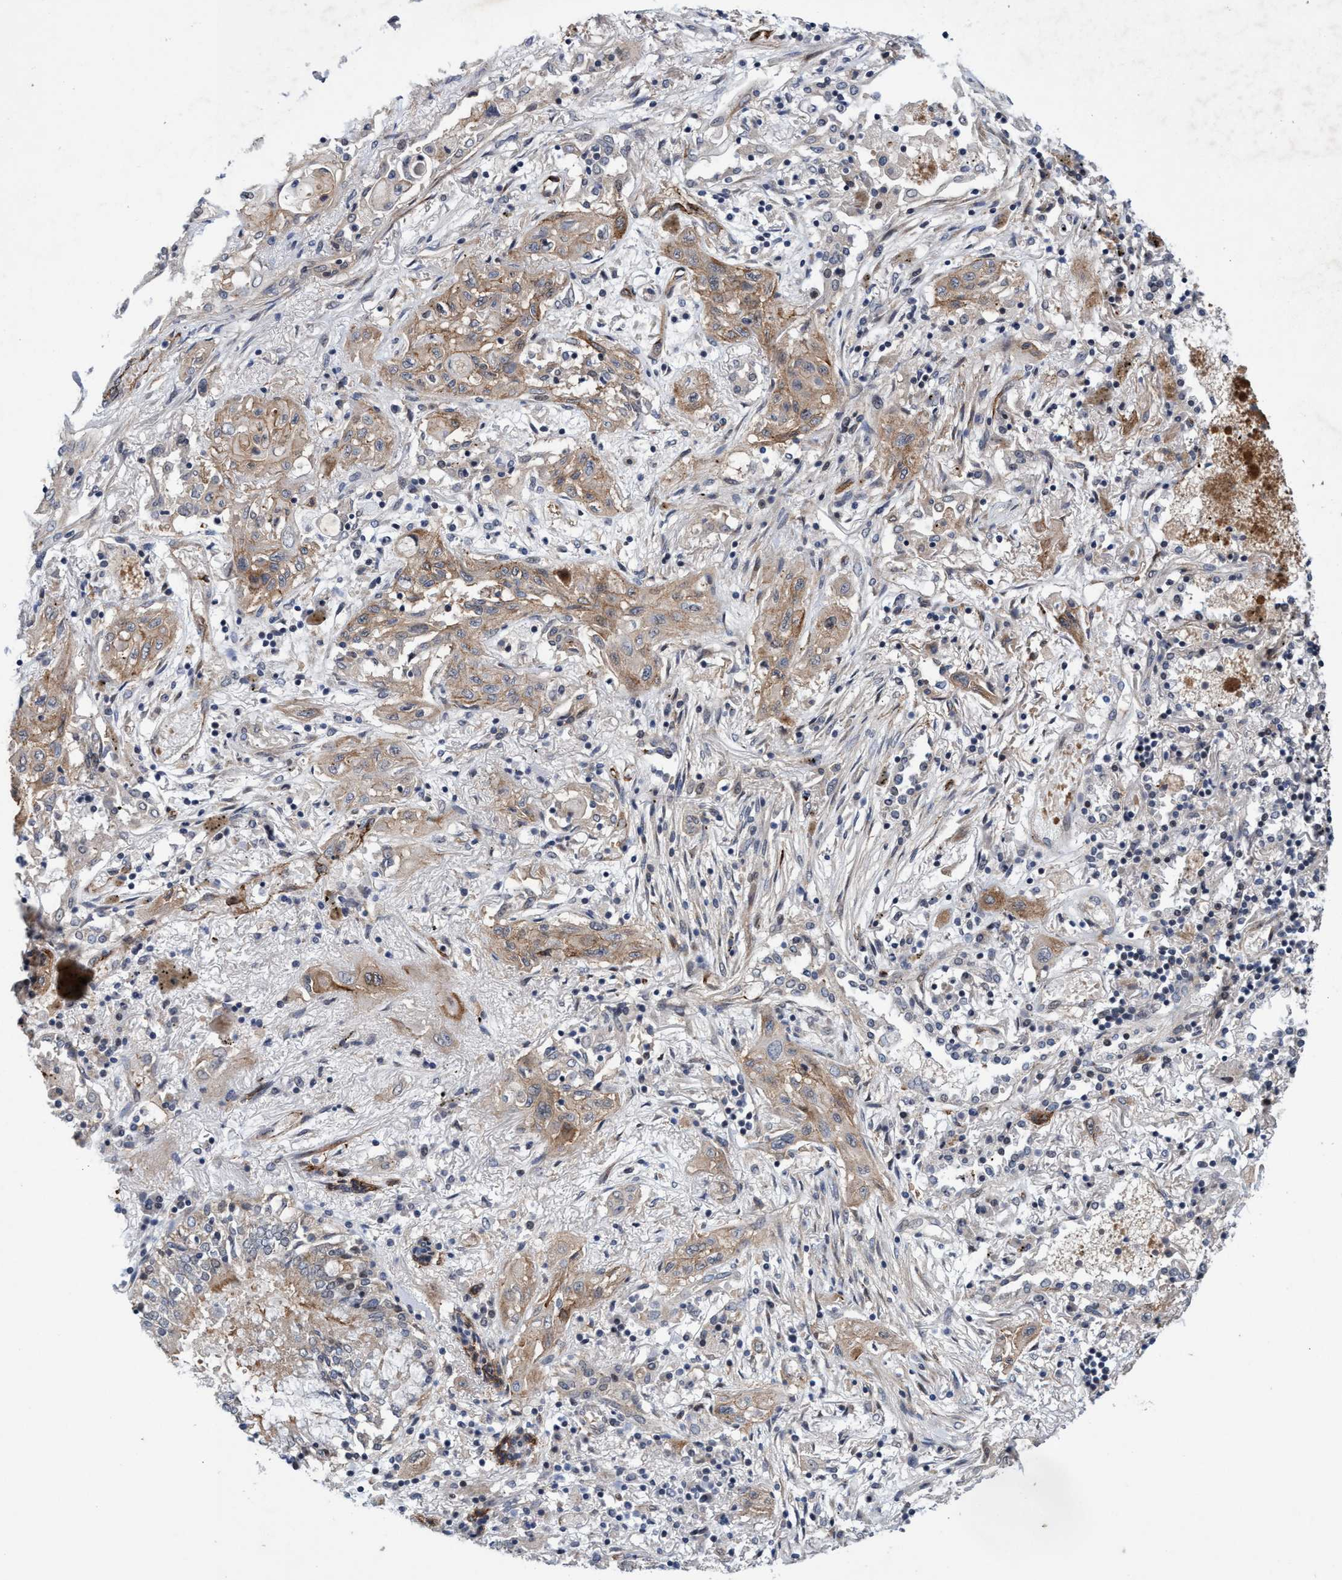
{"staining": {"intensity": "weak", "quantity": ">75%", "location": "cytoplasmic/membranous"}, "tissue": "lung cancer", "cell_type": "Tumor cells", "image_type": "cancer", "snomed": [{"axis": "morphology", "description": "Squamous cell carcinoma, NOS"}, {"axis": "topography", "description": "Lung"}], "caption": "The immunohistochemical stain shows weak cytoplasmic/membranous expression in tumor cells of lung cancer (squamous cell carcinoma) tissue.", "gene": "ZNF750", "patient": {"sex": "female", "age": 47}}